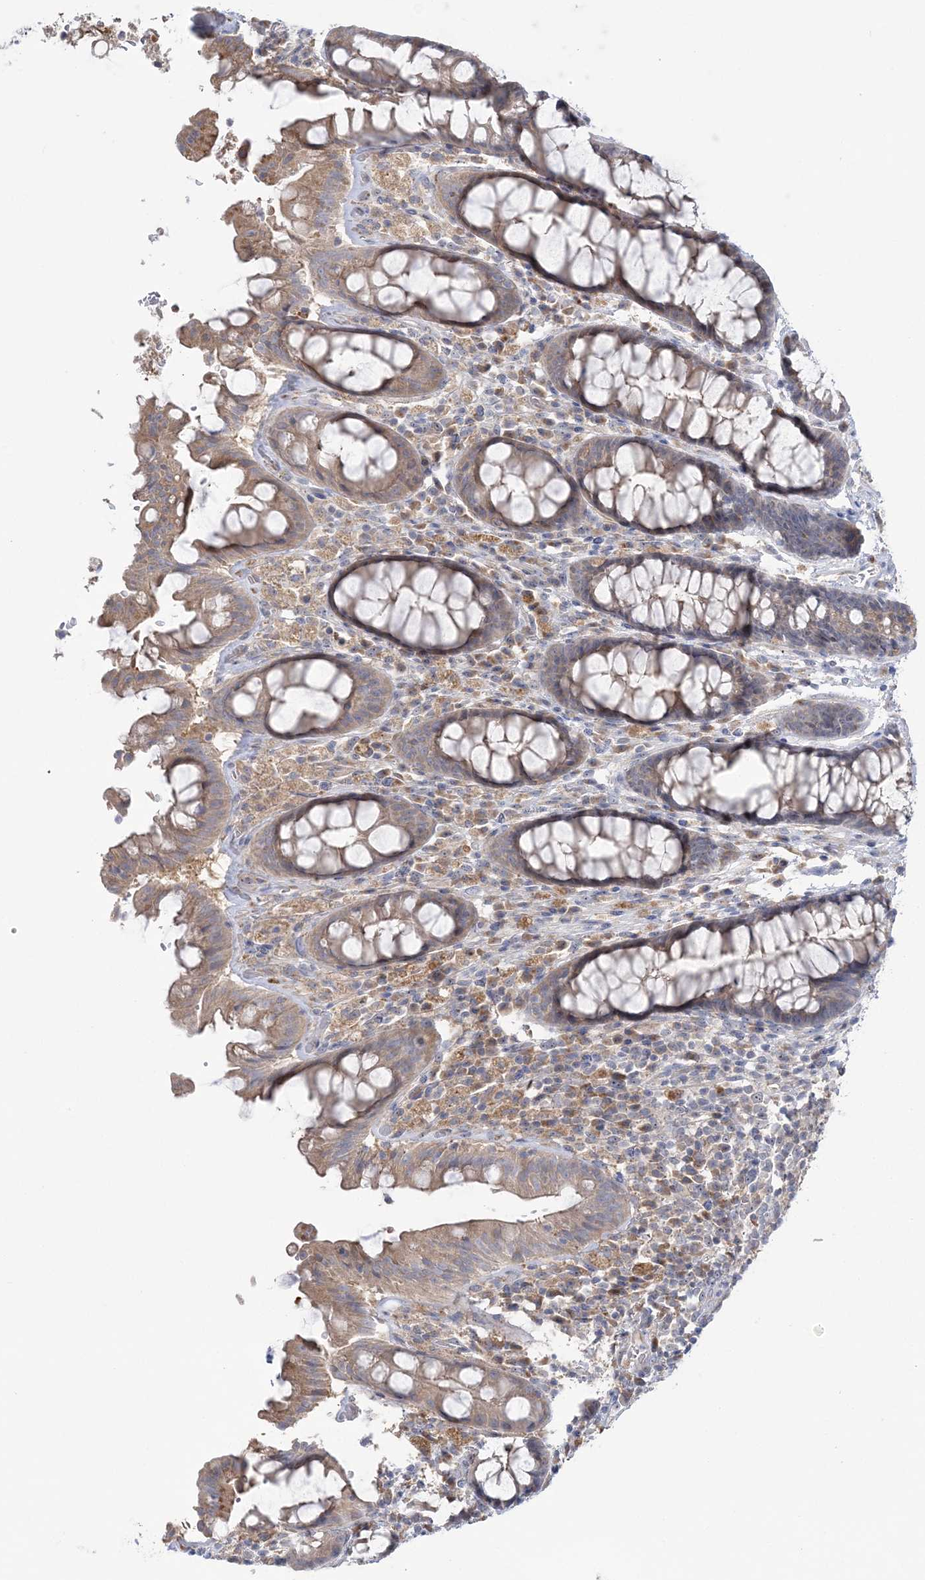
{"staining": {"intensity": "weak", "quantity": ">75%", "location": "cytoplasmic/membranous"}, "tissue": "rectum", "cell_type": "Glandular cells", "image_type": "normal", "snomed": [{"axis": "morphology", "description": "Normal tissue, NOS"}, {"axis": "topography", "description": "Rectum"}], "caption": "This image demonstrates immunohistochemistry staining of normal rectum, with low weak cytoplasmic/membranous expression in approximately >75% of glandular cells.", "gene": "MMADHC", "patient": {"sex": "male", "age": 64}}